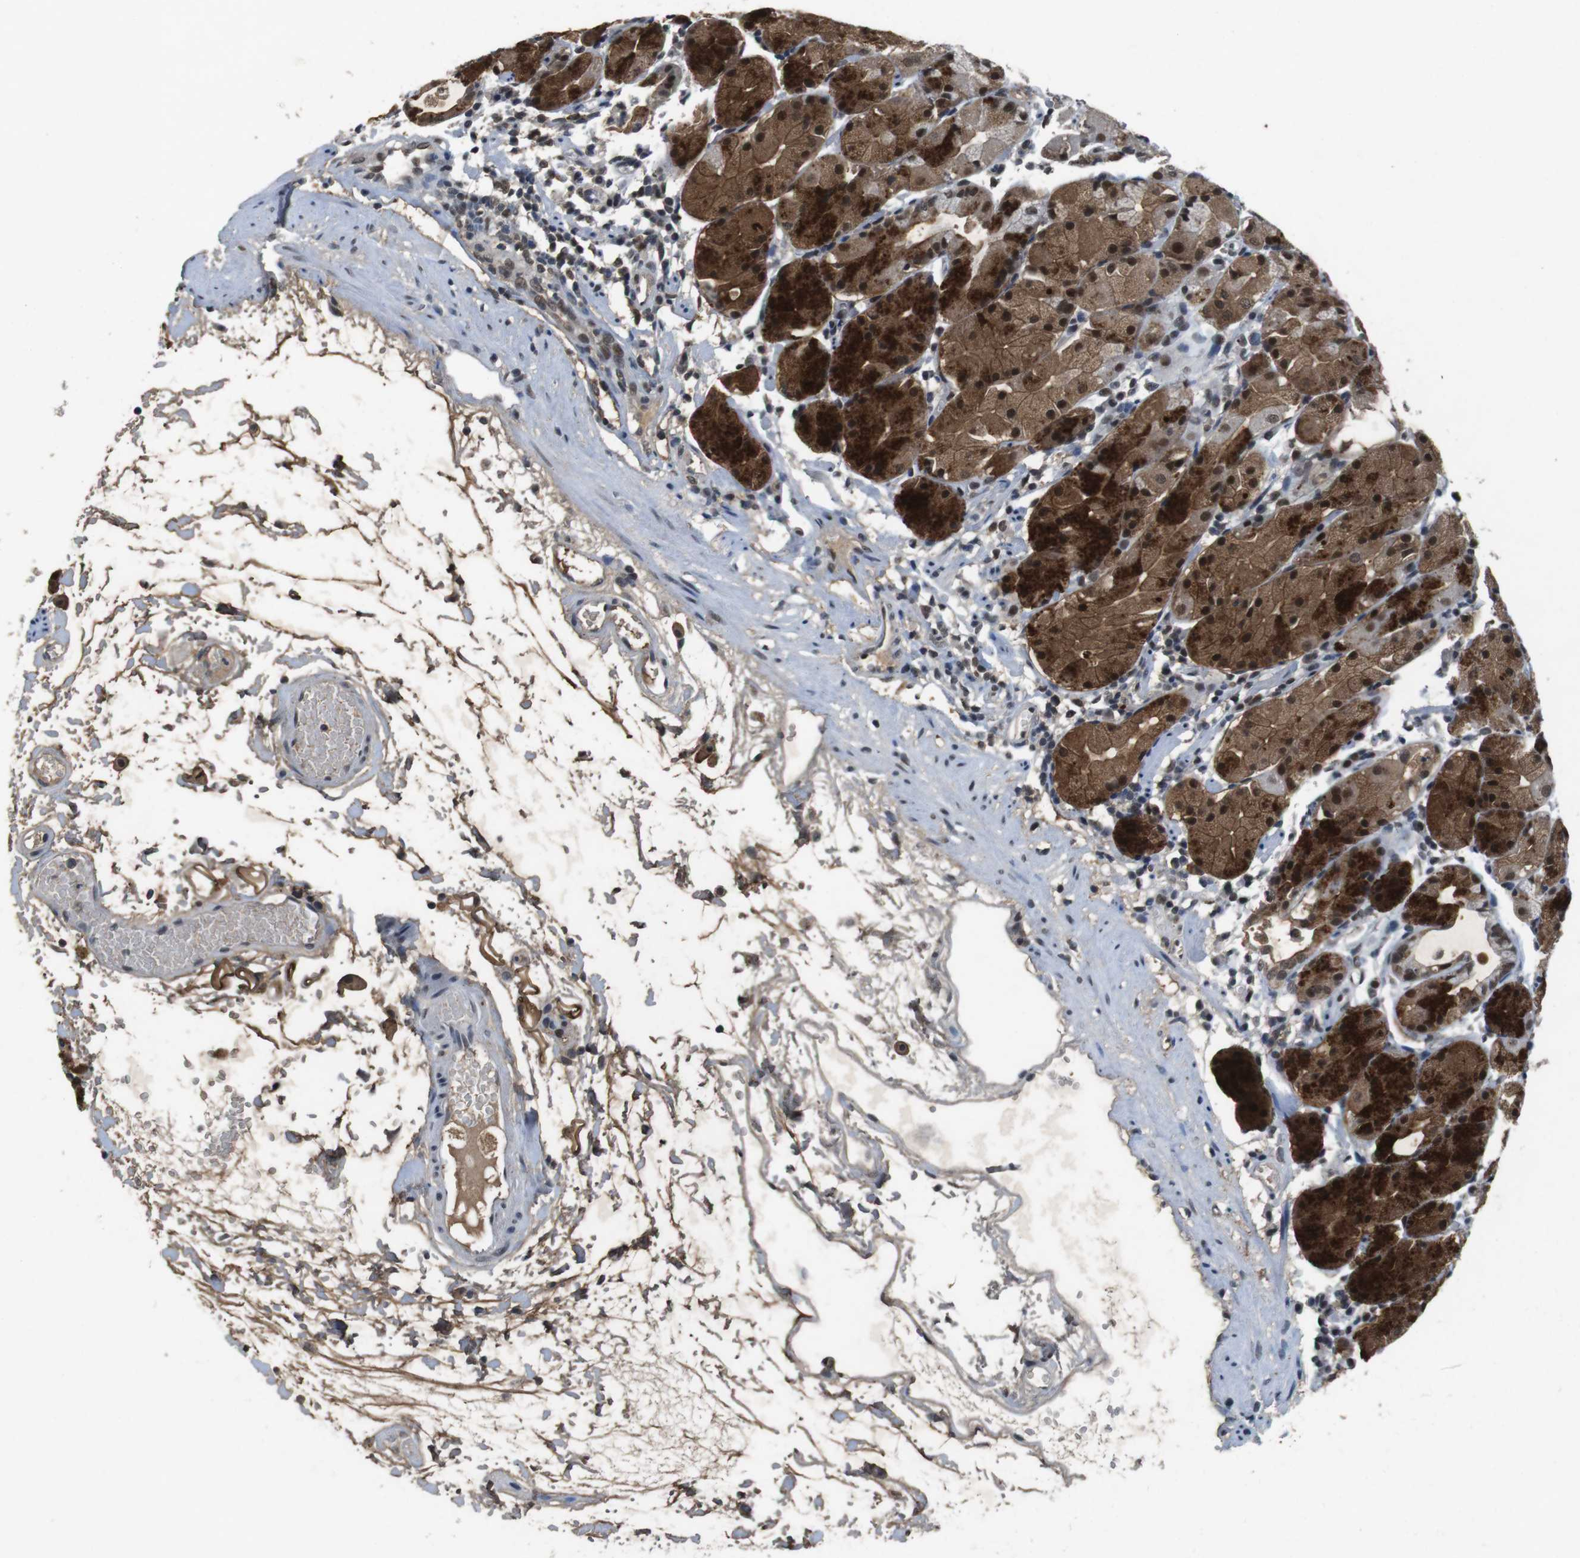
{"staining": {"intensity": "strong", "quantity": ">75%", "location": "cytoplasmic/membranous,nuclear"}, "tissue": "stomach", "cell_type": "Glandular cells", "image_type": "normal", "snomed": [{"axis": "morphology", "description": "Normal tissue, NOS"}, {"axis": "topography", "description": "Stomach"}, {"axis": "topography", "description": "Stomach, lower"}], "caption": "Protein expression analysis of normal human stomach reveals strong cytoplasmic/membranous,nuclear staining in about >75% of glandular cells.", "gene": "USP7", "patient": {"sex": "female", "age": 75}}